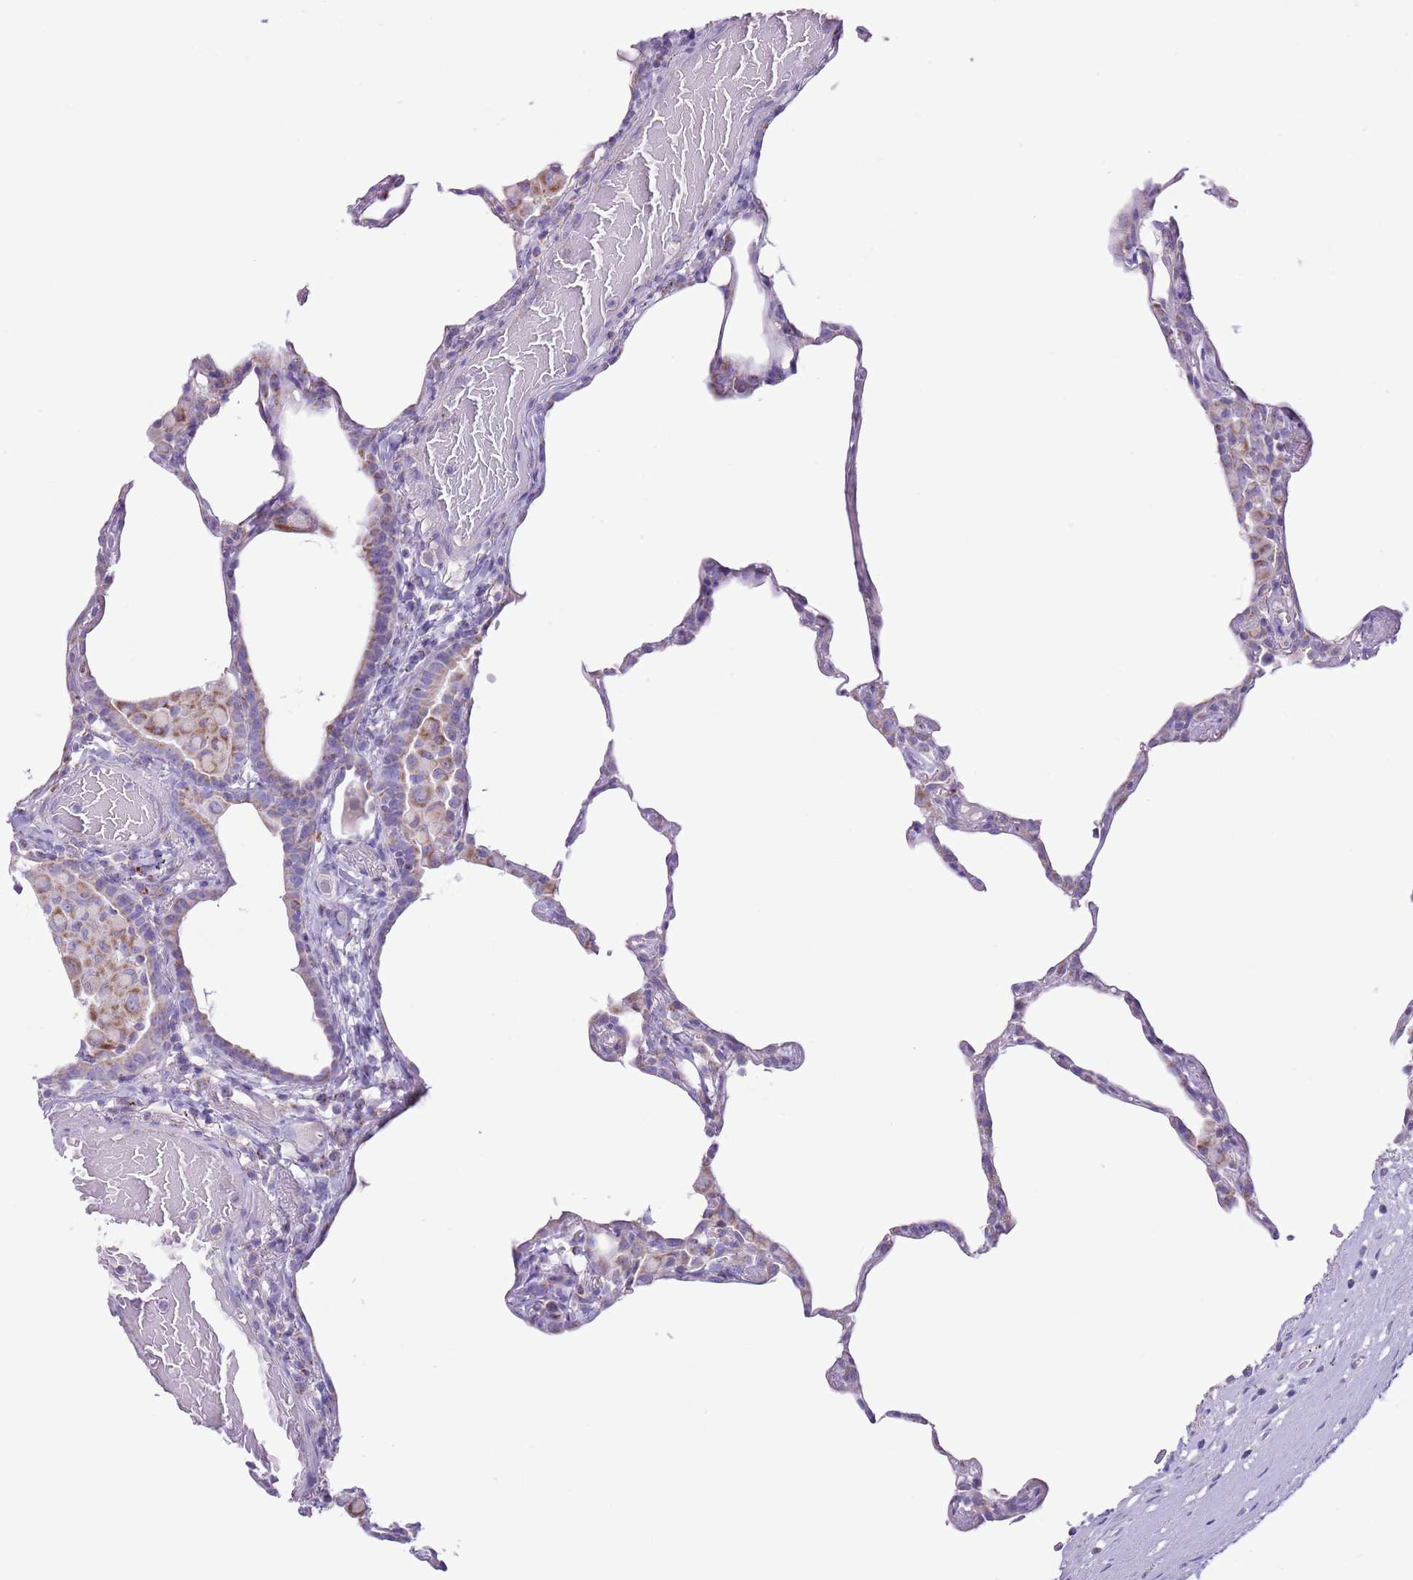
{"staining": {"intensity": "weak", "quantity": "<25%", "location": "cytoplasmic/membranous"}, "tissue": "lung", "cell_type": "Alveolar cells", "image_type": "normal", "snomed": [{"axis": "morphology", "description": "Normal tissue, NOS"}, {"axis": "topography", "description": "Lung"}], "caption": "DAB immunohistochemical staining of normal human lung reveals no significant positivity in alveolar cells.", "gene": "ATP6V1B1", "patient": {"sex": "female", "age": 57}}